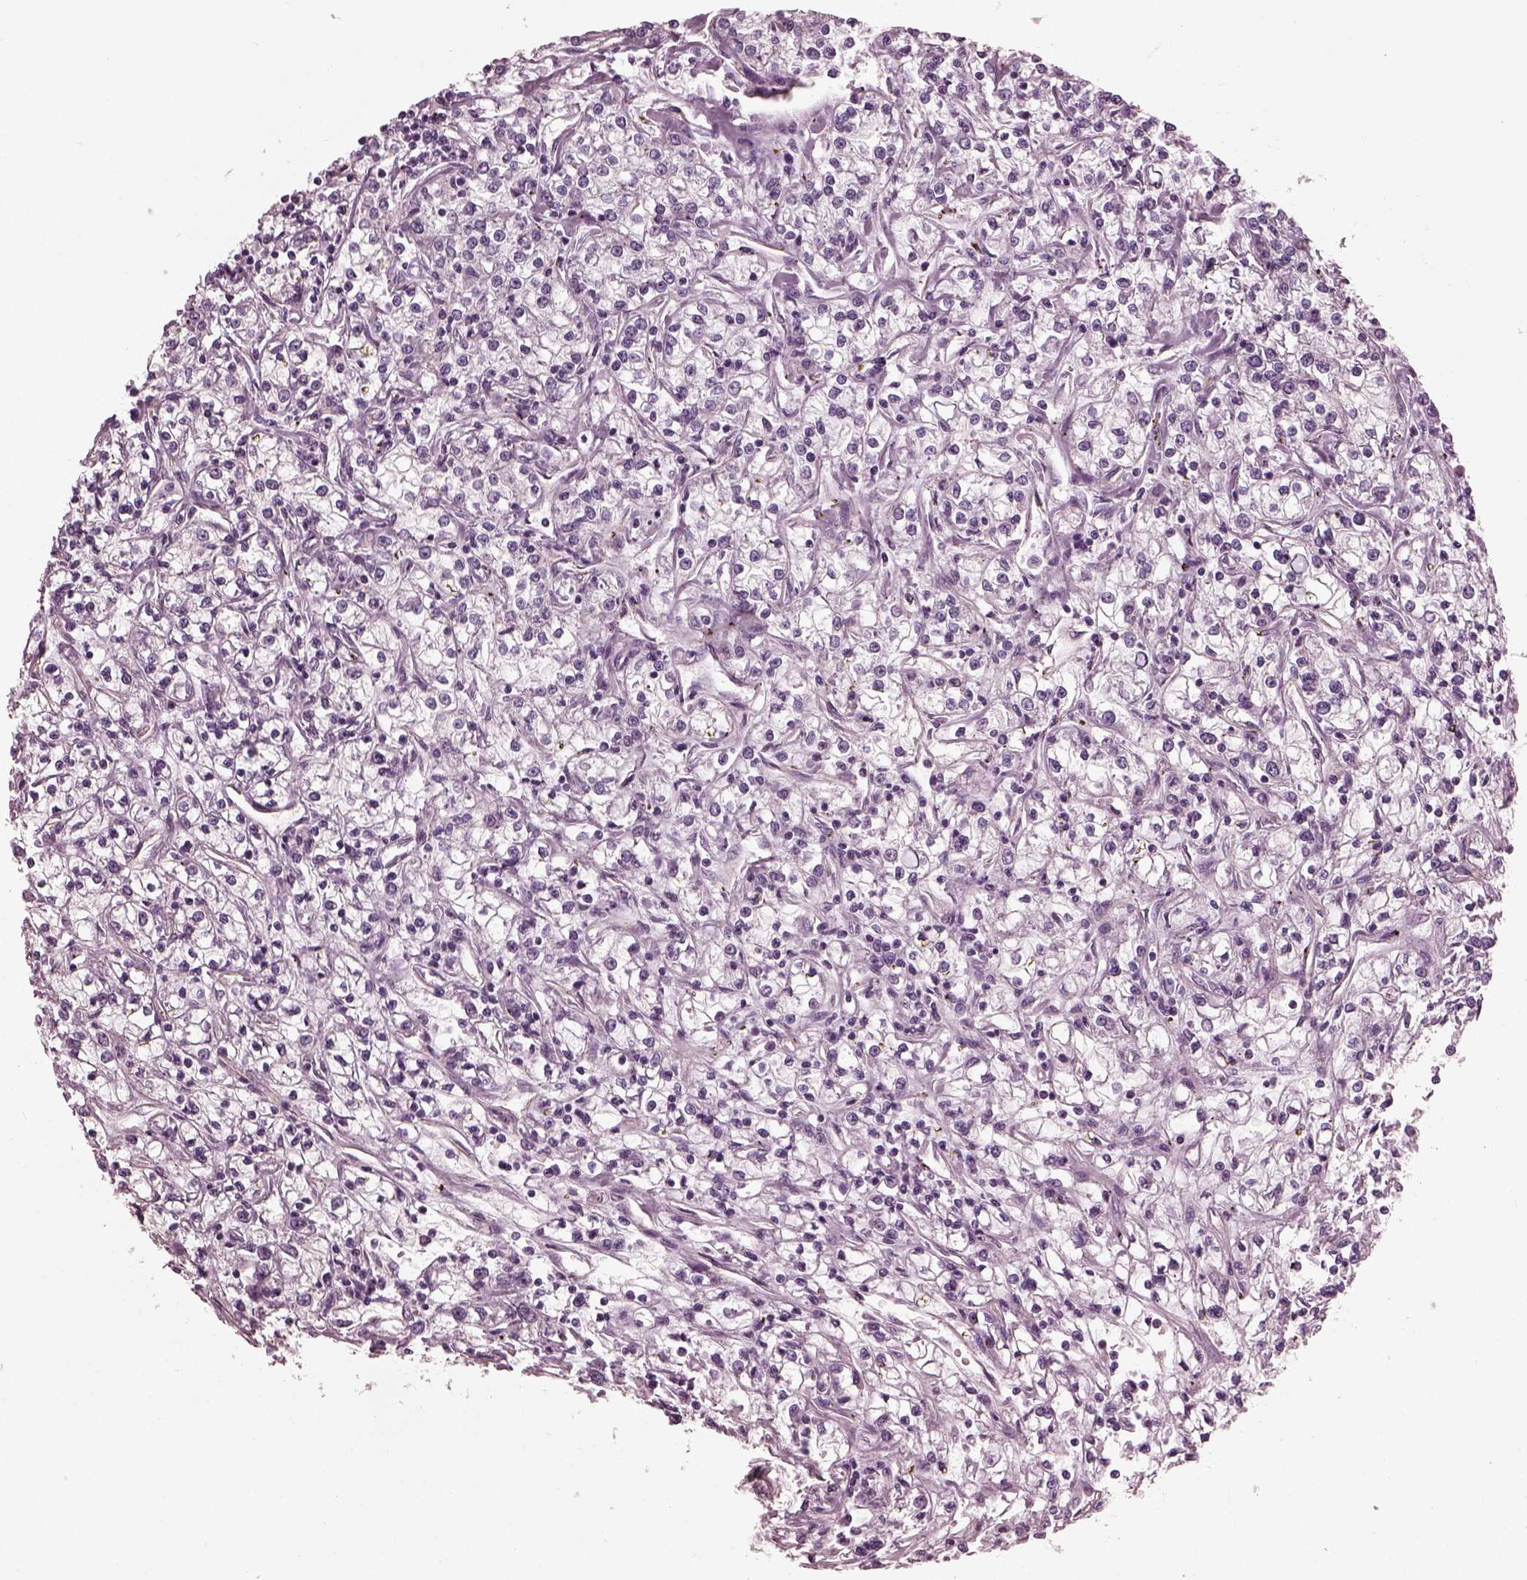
{"staining": {"intensity": "negative", "quantity": "none", "location": "none"}, "tissue": "renal cancer", "cell_type": "Tumor cells", "image_type": "cancer", "snomed": [{"axis": "morphology", "description": "Adenocarcinoma, NOS"}, {"axis": "topography", "description": "Kidney"}], "caption": "An immunohistochemistry (IHC) photomicrograph of renal cancer (adenocarcinoma) is shown. There is no staining in tumor cells of renal cancer (adenocarcinoma).", "gene": "ODAD1", "patient": {"sex": "female", "age": 59}}